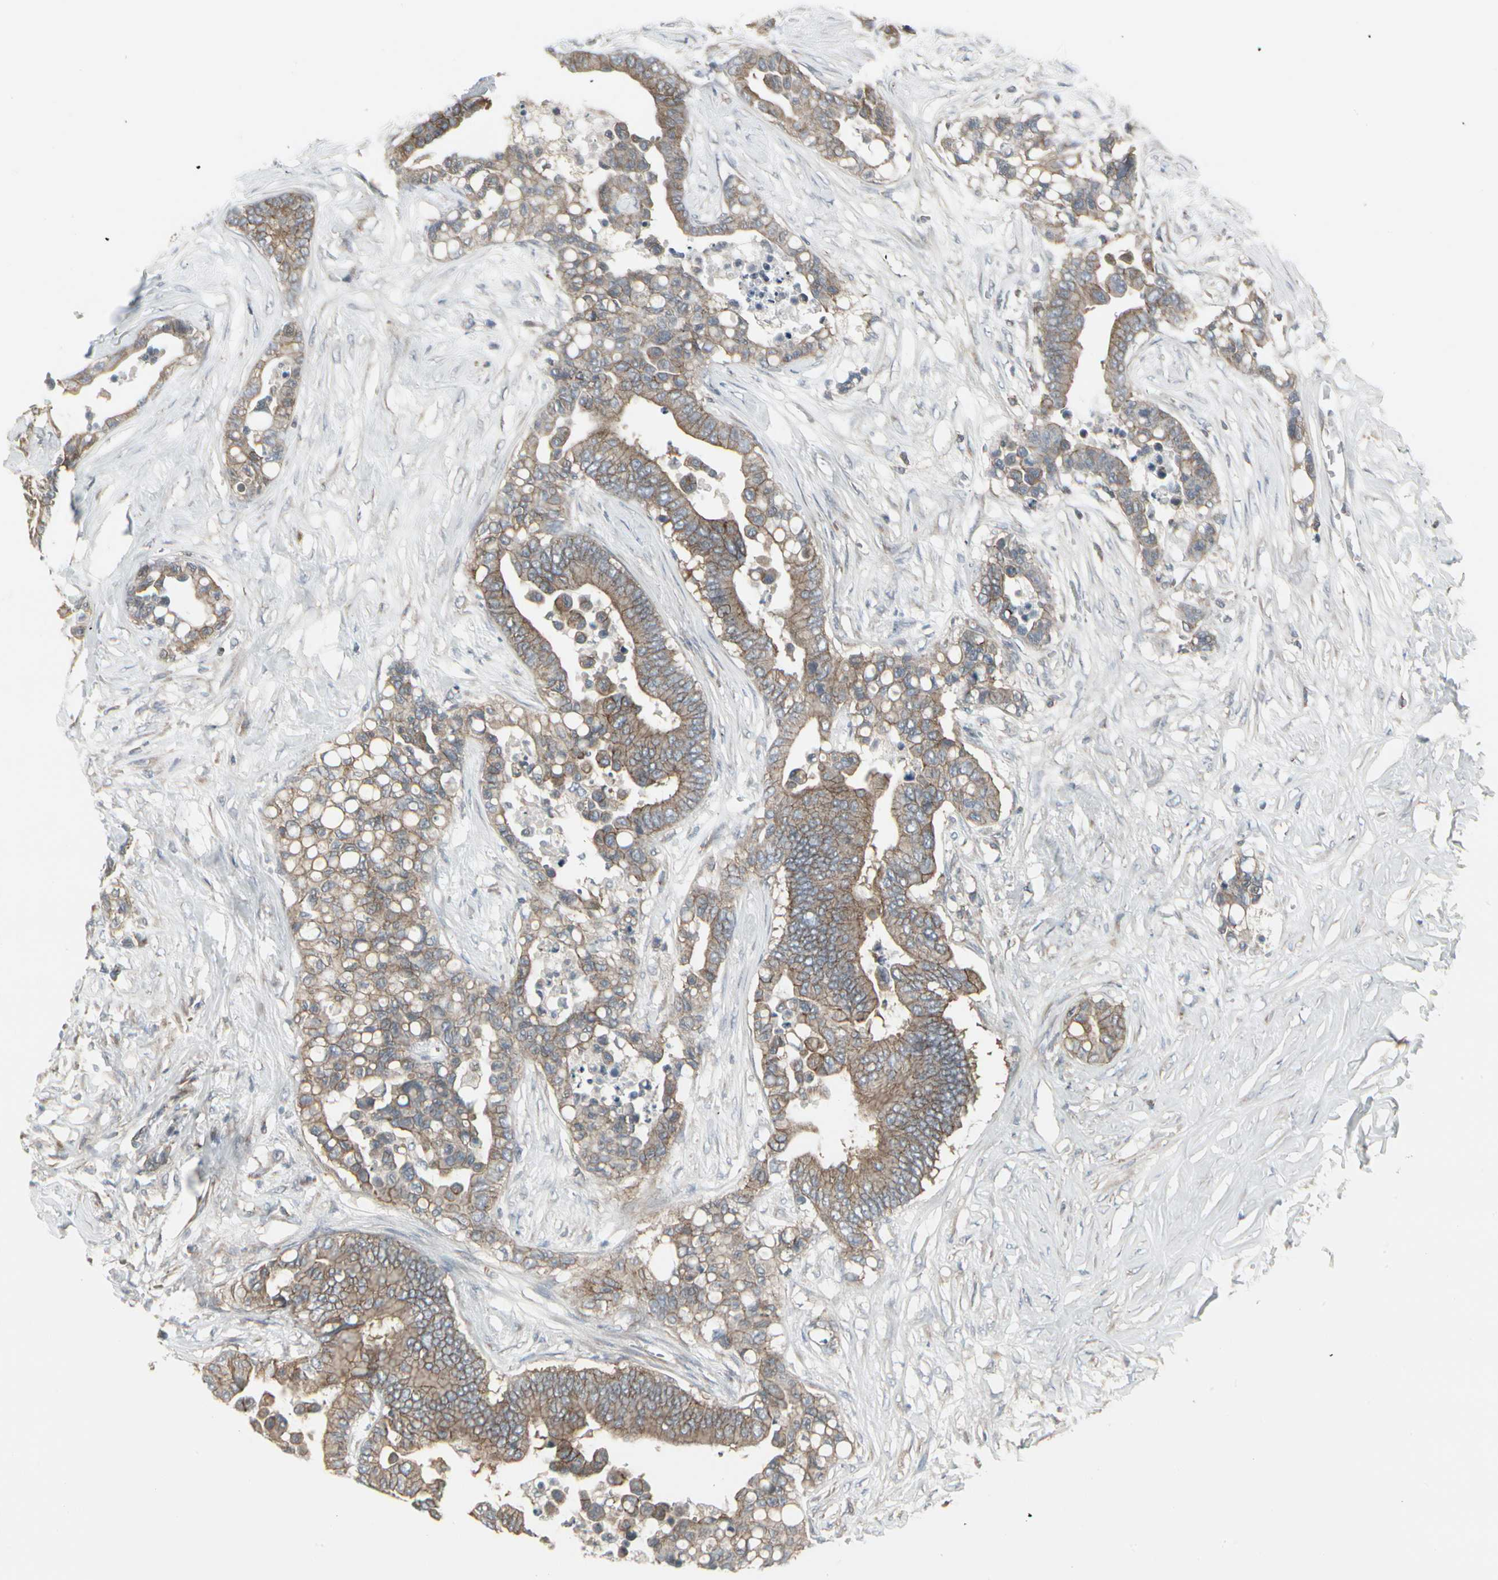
{"staining": {"intensity": "moderate", "quantity": ">75%", "location": "cytoplasmic/membranous"}, "tissue": "colorectal cancer", "cell_type": "Tumor cells", "image_type": "cancer", "snomed": [{"axis": "morphology", "description": "Normal tissue, NOS"}, {"axis": "morphology", "description": "Adenocarcinoma, NOS"}, {"axis": "topography", "description": "Colon"}], "caption": "Immunohistochemistry (IHC) (DAB (3,3'-diaminobenzidine)) staining of human colorectal cancer (adenocarcinoma) exhibits moderate cytoplasmic/membranous protein staining in about >75% of tumor cells. (Brightfield microscopy of DAB IHC at high magnification).", "gene": "EPS15", "patient": {"sex": "male", "age": 82}}